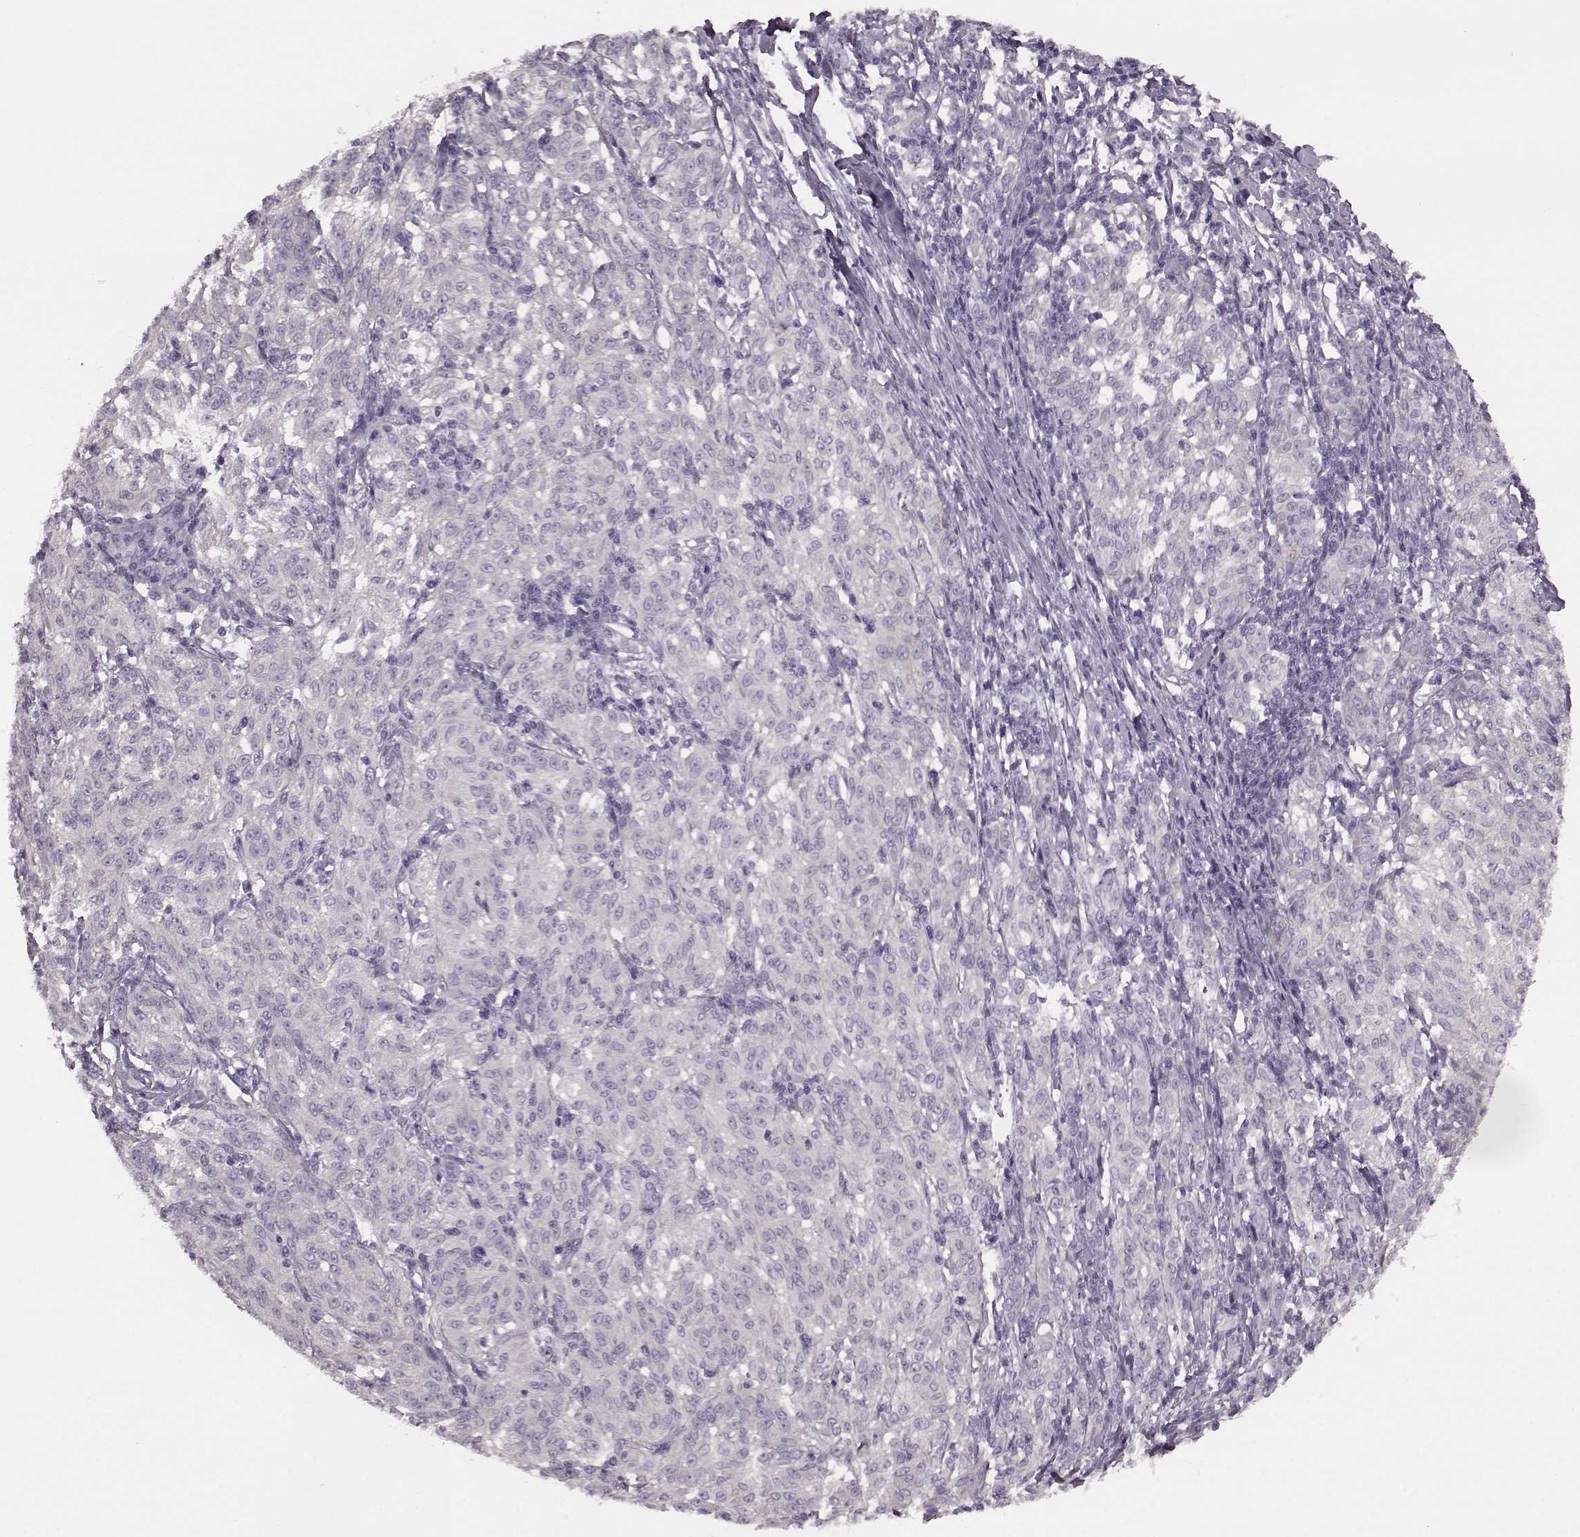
{"staining": {"intensity": "negative", "quantity": "none", "location": "none"}, "tissue": "melanoma", "cell_type": "Tumor cells", "image_type": "cancer", "snomed": [{"axis": "morphology", "description": "Malignant melanoma, NOS"}, {"axis": "topography", "description": "Skin"}], "caption": "Malignant melanoma stained for a protein using IHC demonstrates no staining tumor cells.", "gene": "CRYBA2", "patient": {"sex": "female", "age": 72}}